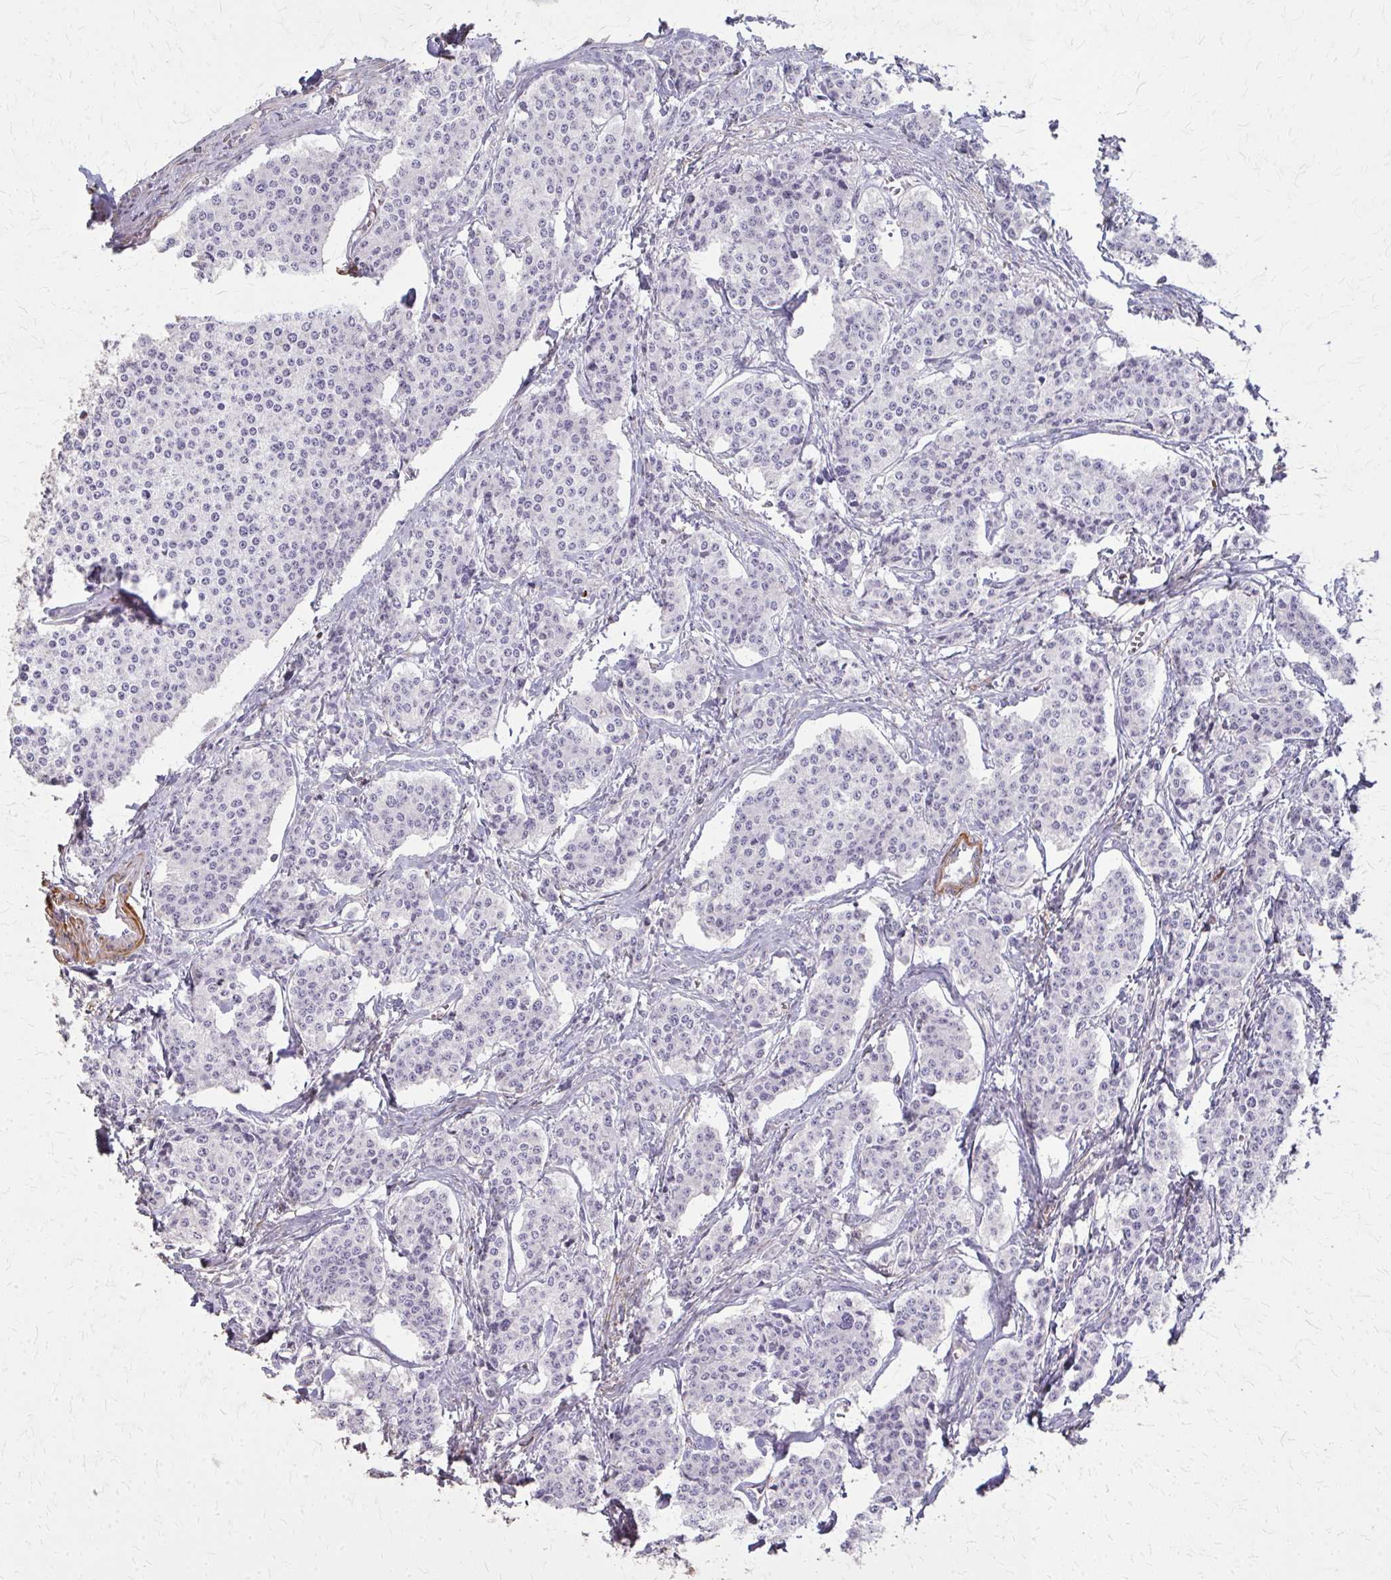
{"staining": {"intensity": "negative", "quantity": "none", "location": "none"}, "tissue": "carcinoid", "cell_type": "Tumor cells", "image_type": "cancer", "snomed": [{"axis": "morphology", "description": "Carcinoid, malignant, NOS"}, {"axis": "topography", "description": "Small intestine"}], "caption": "Immunohistochemical staining of malignant carcinoid exhibits no significant expression in tumor cells.", "gene": "TENM4", "patient": {"sex": "female", "age": 64}}